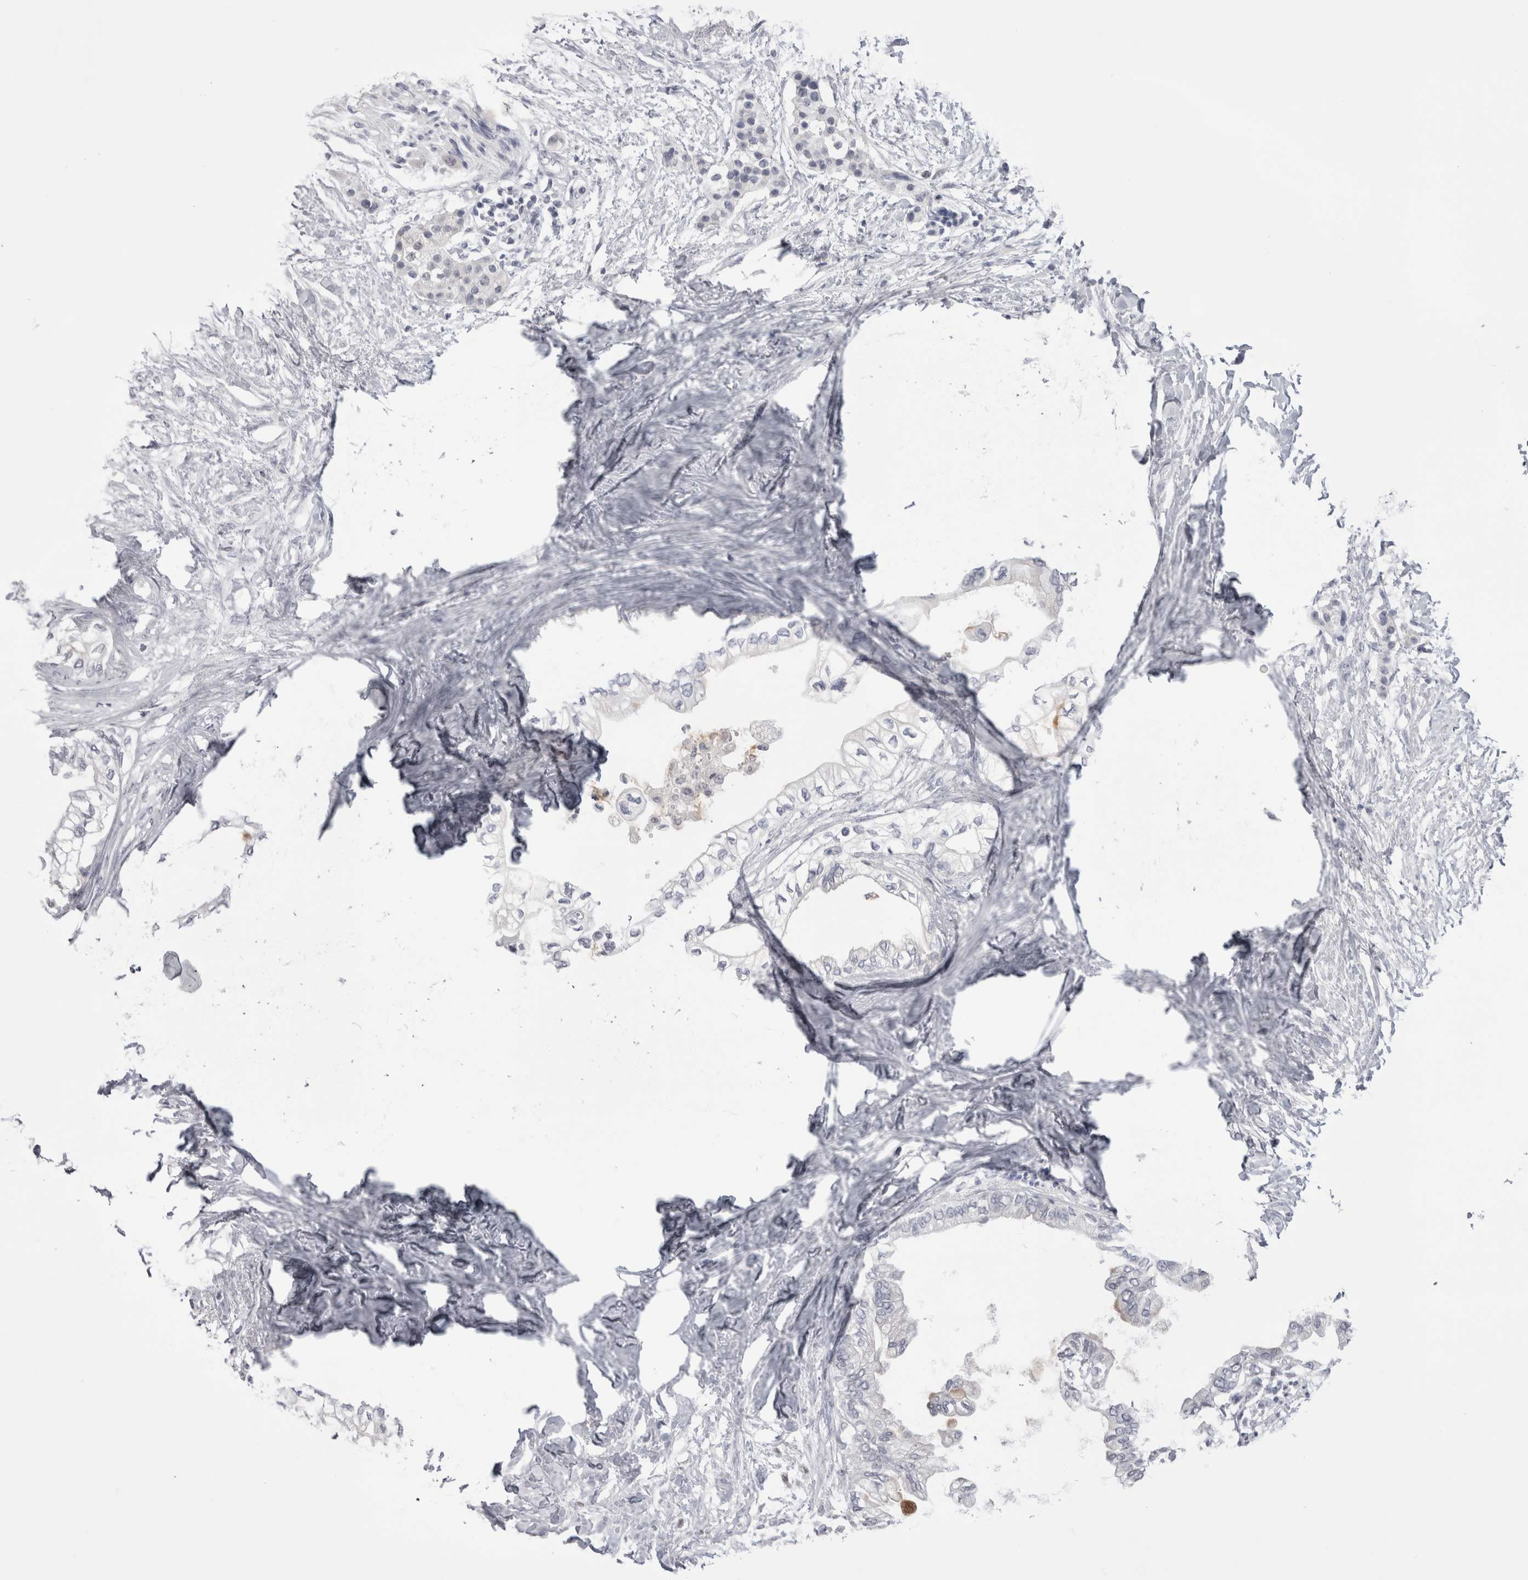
{"staining": {"intensity": "negative", "quantity": "none", "location": "none"}, "tissue": "pancreatic cancer", "cell_type": "Tumor cells", "image_type": "cancer", "snomed": [{"axis": "morphology", "description": "Normal tissue, NOS"}, {"axis": "morphology", "description": "Adenocarcinoma, NOS"}, {"axis": "topography", "description": "Pancreas"}, {"axis": "topography", "description": "Duodenum"}], "caption": "Protein analysis of pancreatic cancer exhibits no significant positivity in tumor cells.", "gene": "FNDC8", "patient": {"sex": "female", "age": 60}}